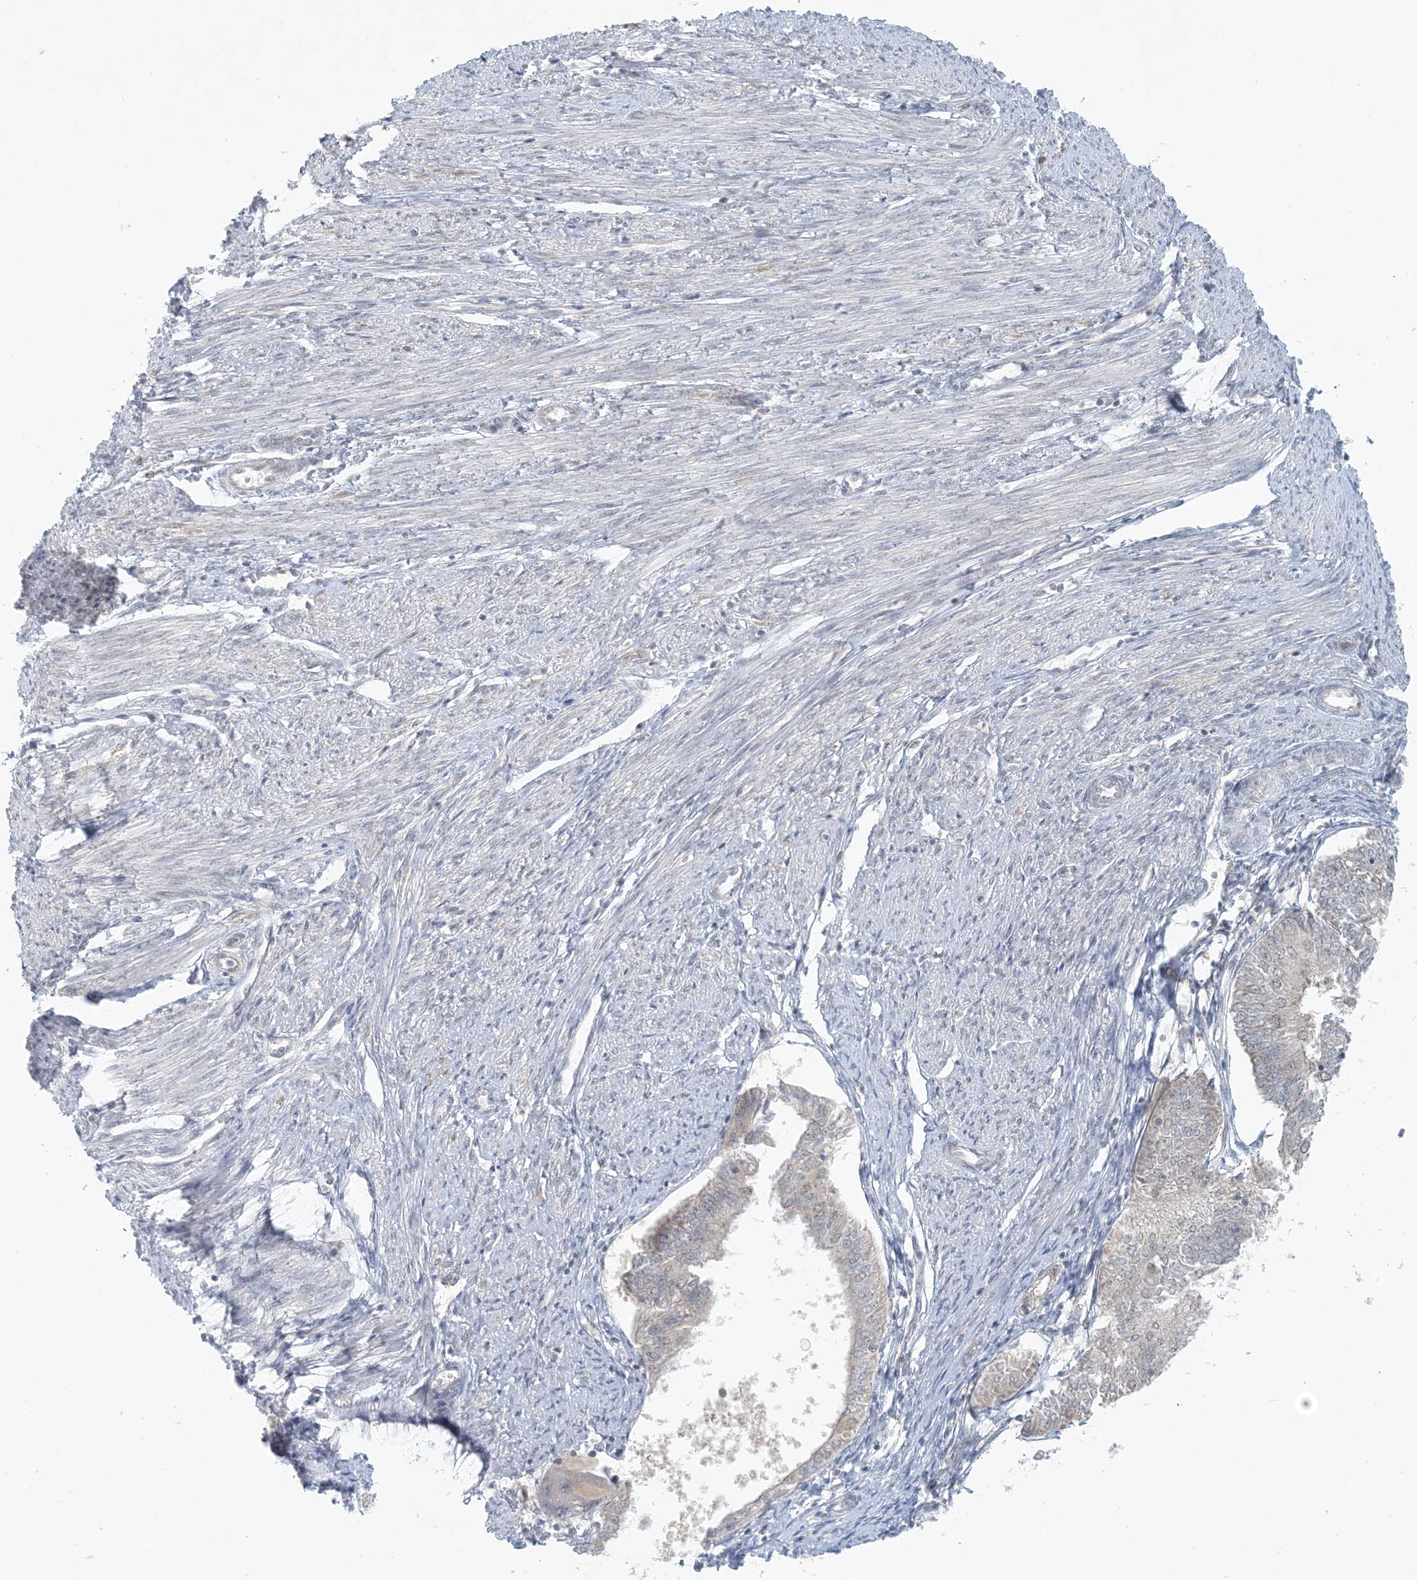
{"staining": {"intensity": "weak", "quantity": "<25%", "location": "nuclear"}, "tissue": "endometrial cancer", "cell_type": "Tumor cells", "image_type": "cancer", "snomed": [{"axis": "morphology", "description": "Adenocarcinoma, NOS"}, {"axis": "topography", "description": "Endometrium"}], "caption": "Endometrial cancer (adenocarcinoma) was stained to show a protein in brown. There is no significant staining in tumor cells.", "gene": "OBI1", "patient": {"sex": "female", "age": 58}}